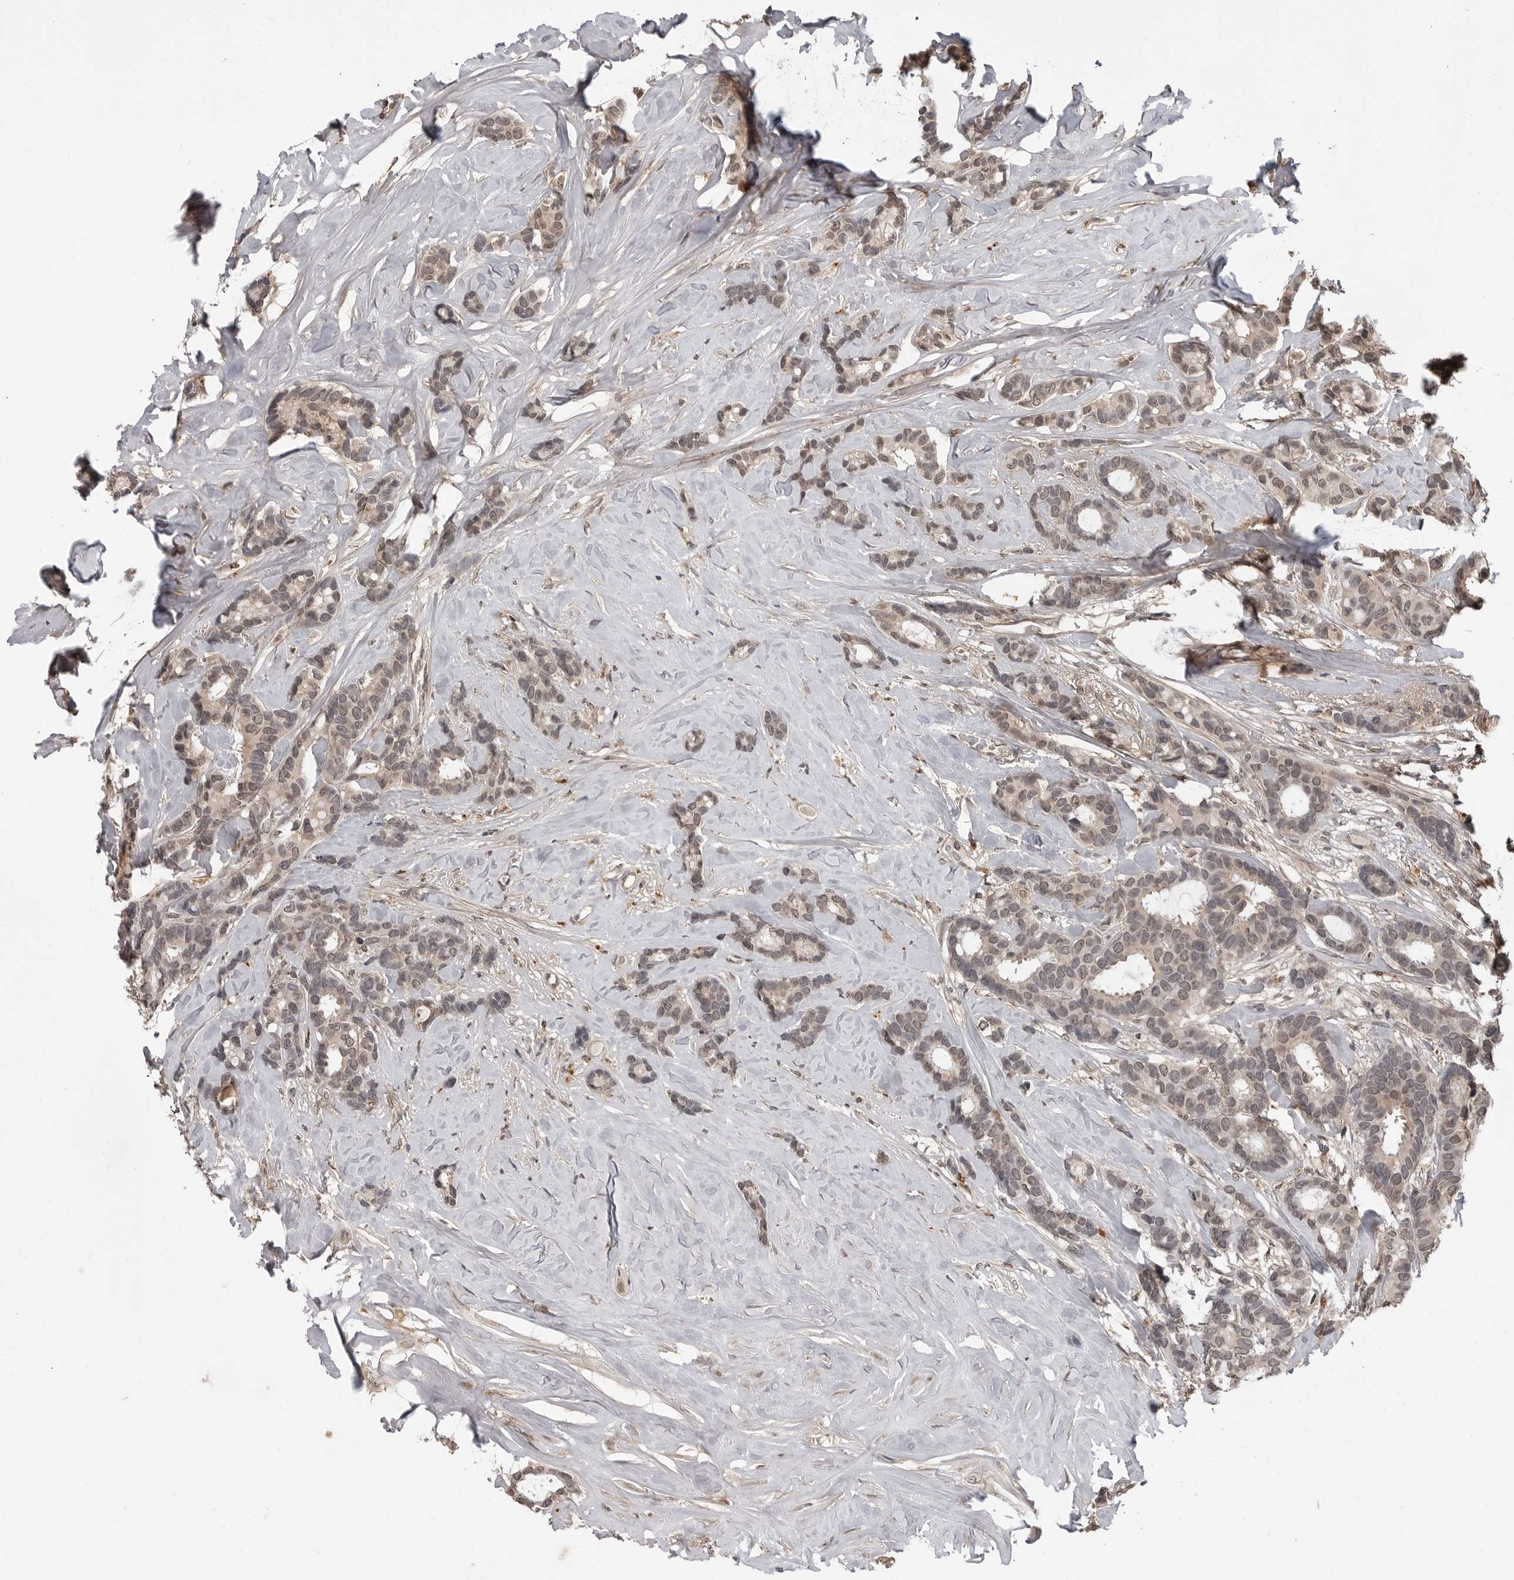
{"staining": {"intensity": "weak", "quantity": "<25%", "location": "nuclear"}, "tissue": "breast cancer", "cell_type": "Tumor cells", "image_type": "cancer", "snomed": [{"axis": "morphology", "description": "Duct carcinoma"}, {"axis": "topography", "description": "Breast"}], "caption": "DAB immunohistochemical staining of breast cancer reveals no significant staining in tumor cells.", "gene": "IL24", "patient": {"sex": "female", "age": 87}}